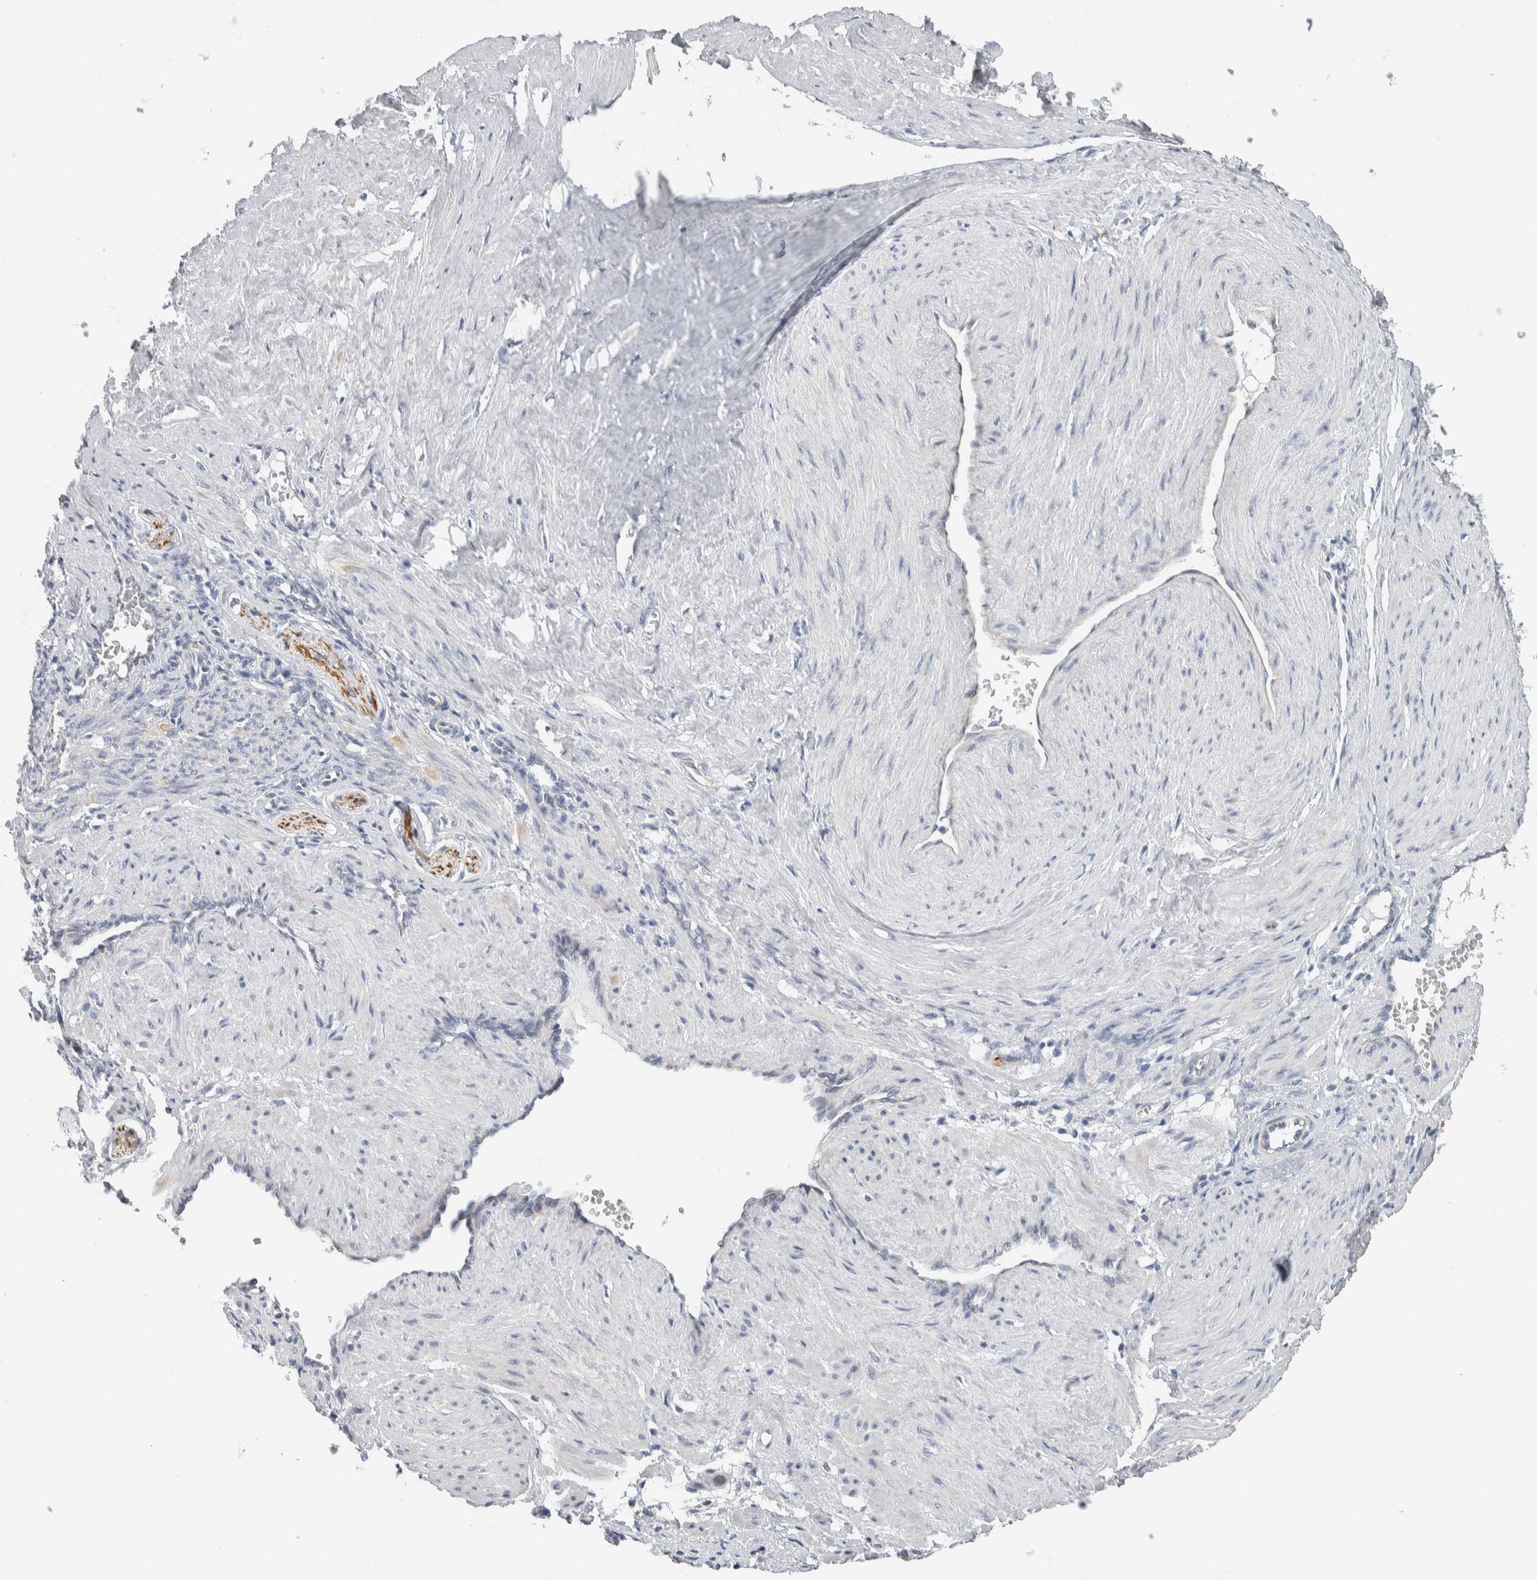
{"staining": {"intensity": "negative", "quantity": "none", "location": "none"}, "tissue": "smooth muscle", "cell_type": "Smooth muscle cells", "image_type": "normal", "snomed": [{"axis": "morphology", "description": "Normal tissue, NOS"}, {"axis": "topography", "description": "Endometrium"}], "caption": "DAB (3,3'-diaminobenzidine) immunohistochemical staining of benign smooth muscle displays no significant positivity in smooth muscle cells. (Brightfield microscopy of DAB immunohistochemistry at high magnification).", "gene": "NEFM", "patient": {"sex": "female", "age": 33}}